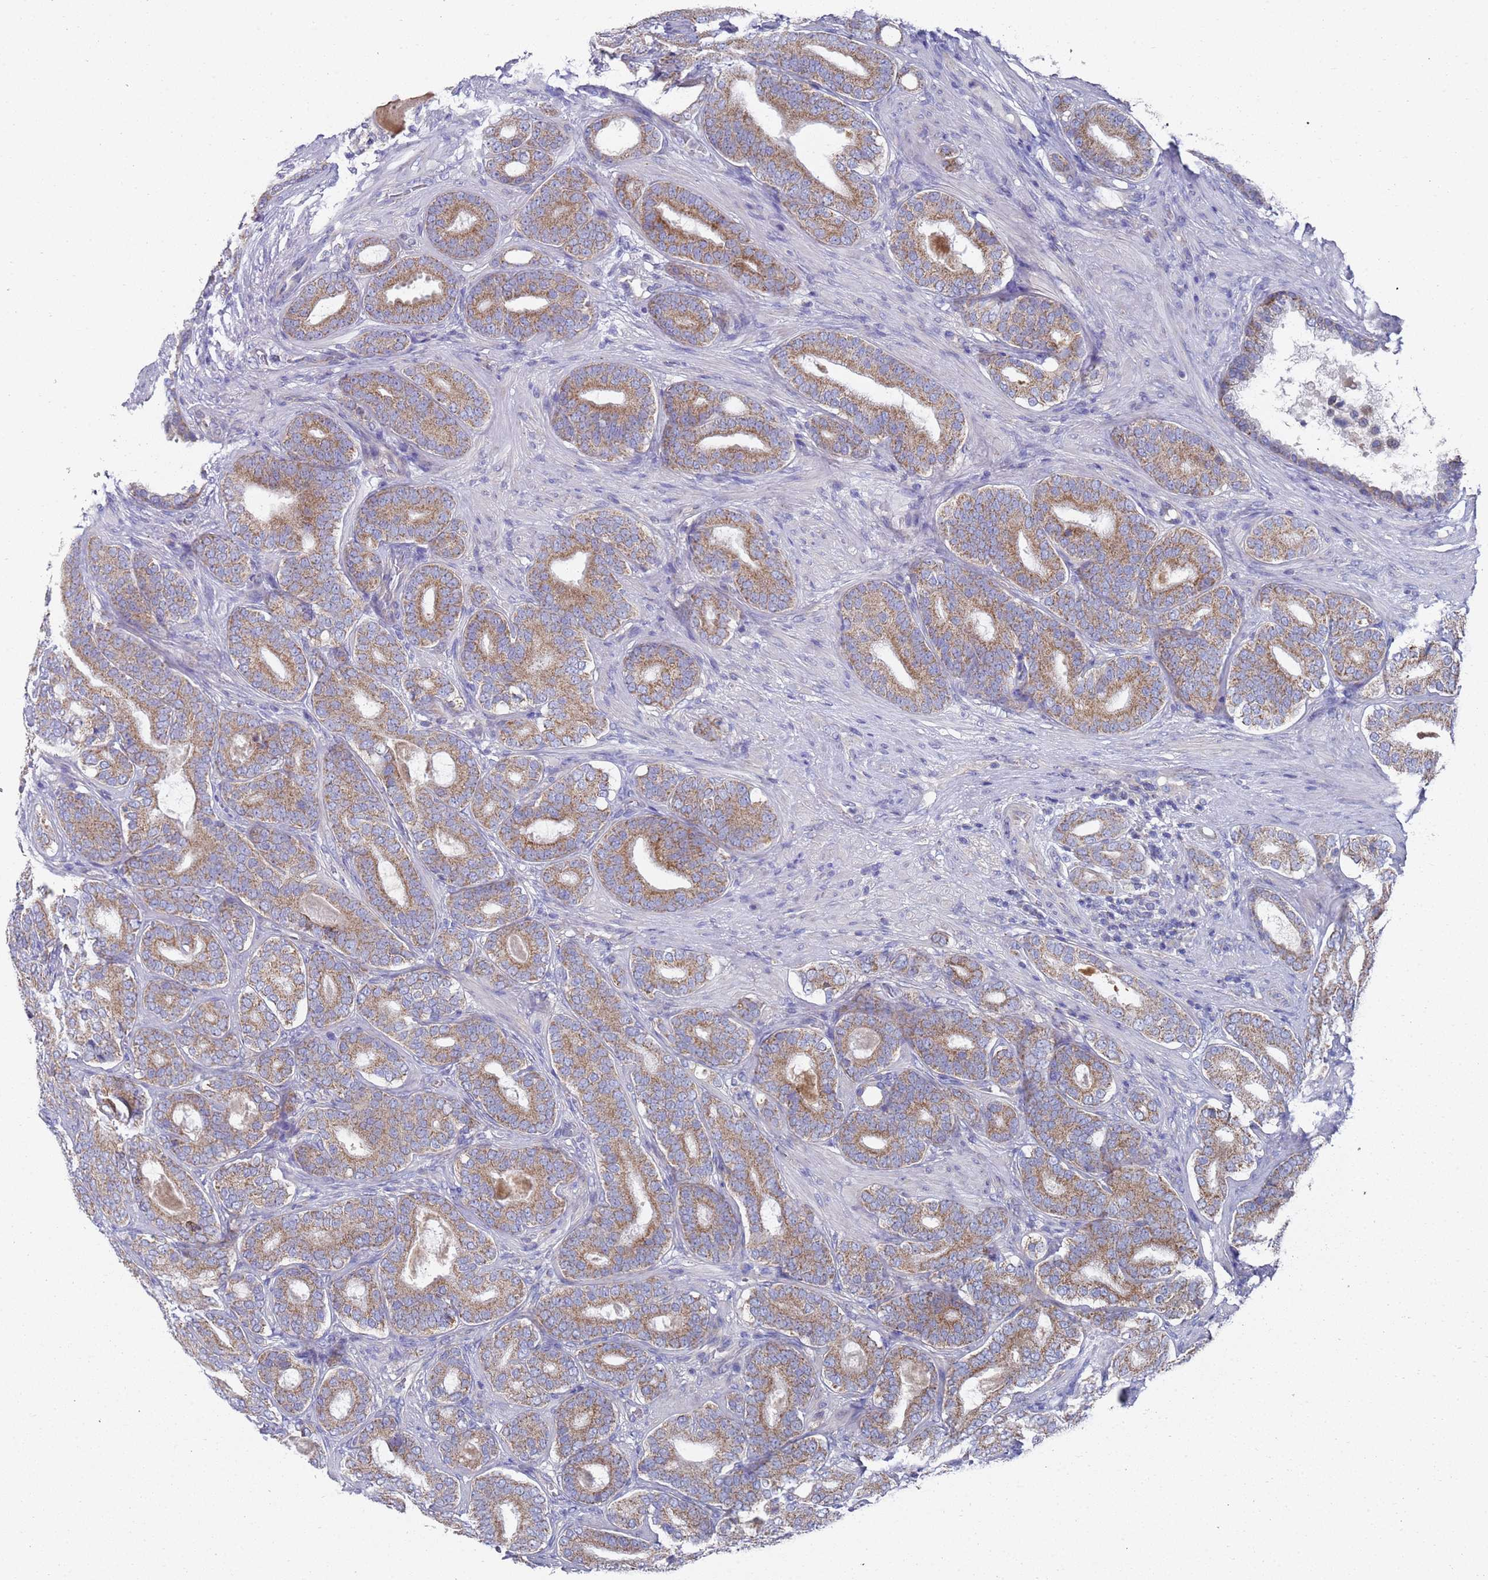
{"staining": {"intensity": "moderate", "quantity": ">75%", "location": "cytoplasmic/membranous"}, "tissue": "prostate cancer", "cell_type": "Tumor cells", "image_type": "cancer", "snomed": [{"axis": "morphology", "description": "Adenocarcinoma, High grade"}, {"axis": "topography", "description": "Prostate"}], "caption": "Tumor cells reveal medium levels of moderate cytoplasmic/membranous staining in approximately >75% of cells in human prostate adenocarcinoma (high-grade).", "gene": "NPEPPS", "patient": {"sex": "male", "age": 60}}